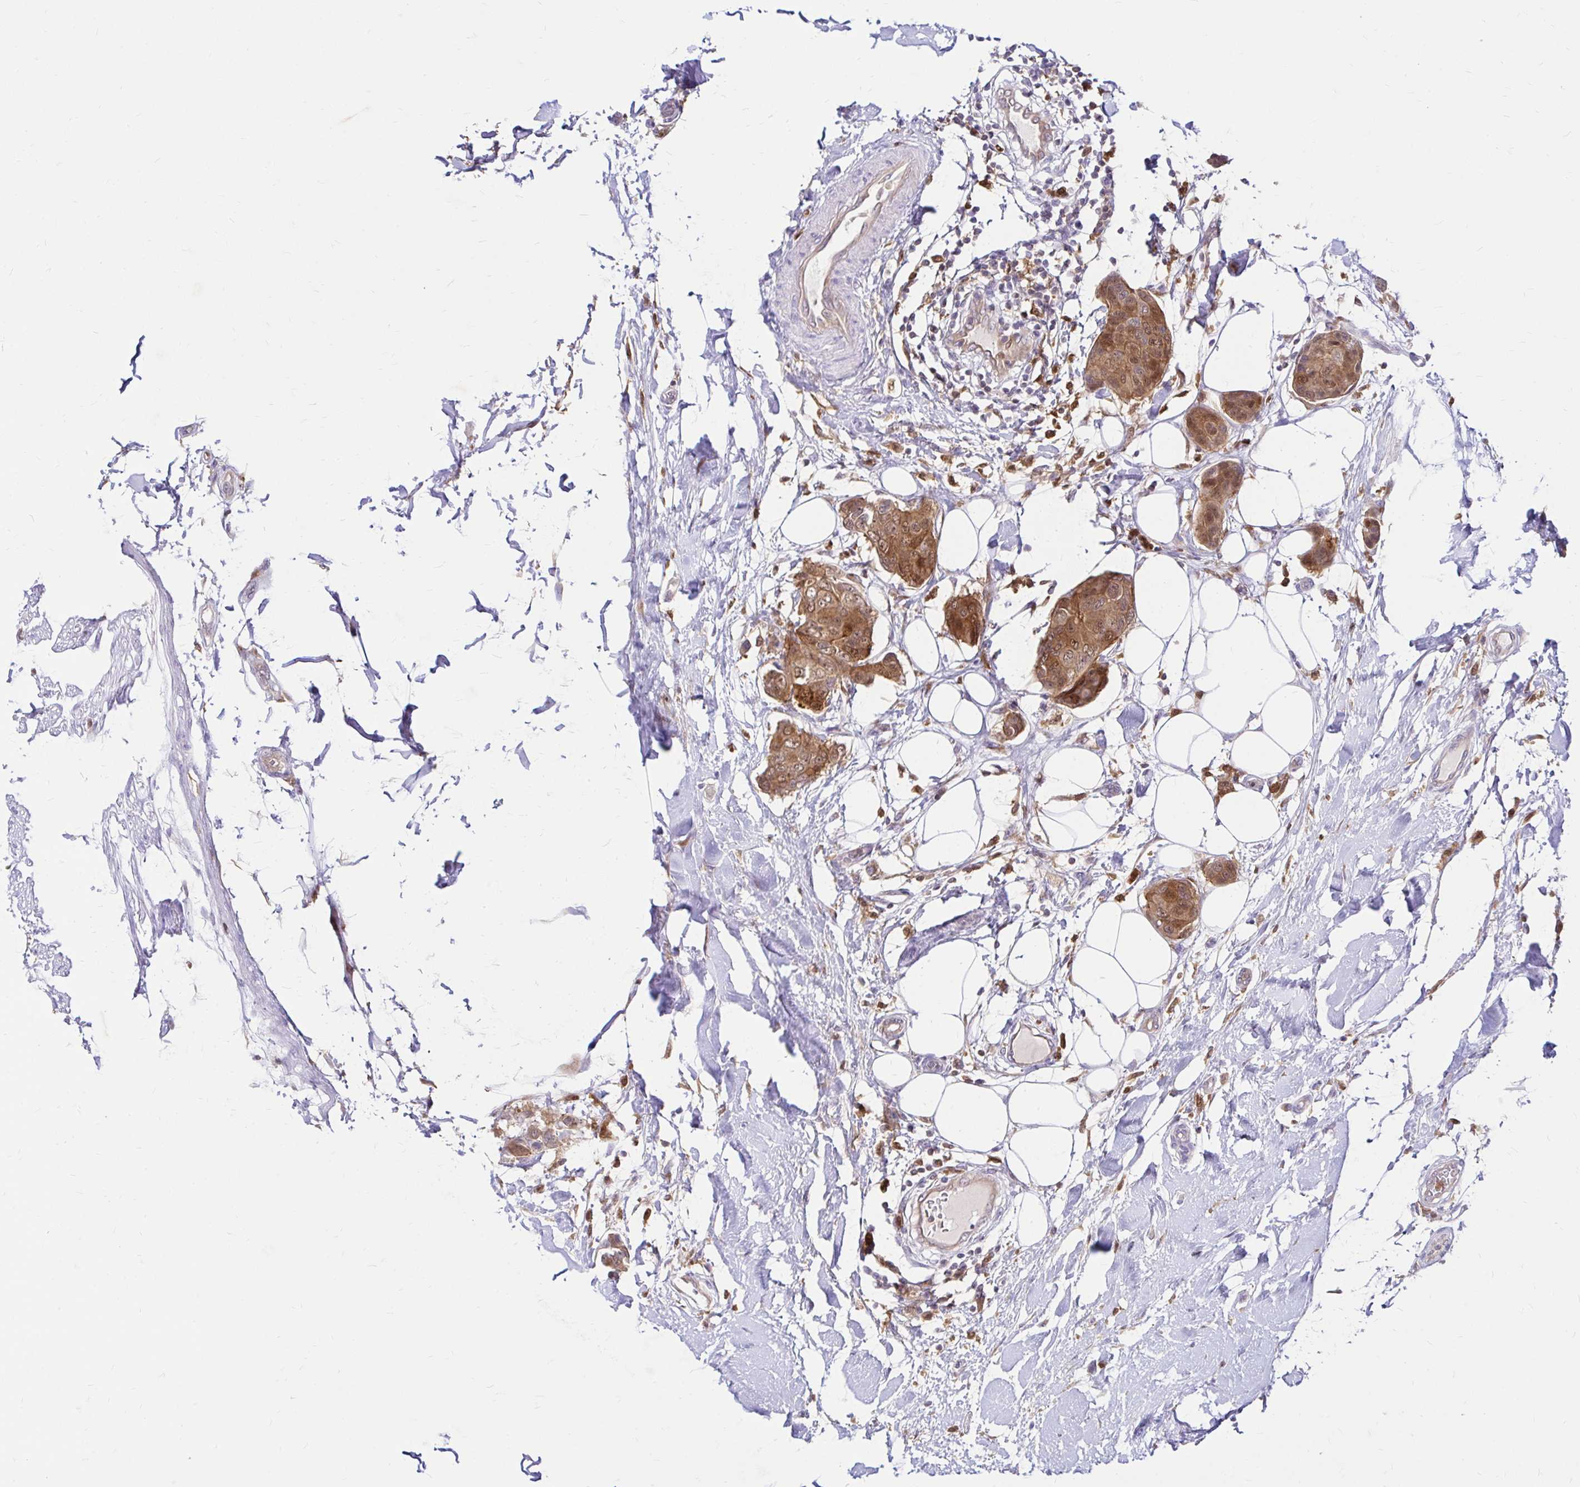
{"staining": {"intensity": "moderate", "quantity": ">75%", "location": "cytoplasmic/membranous,nuclear"}, "tissue": "breast cancer", "cell_type": "Tumor cells", "image_type": "cancer", "snomed": [{"axis": "morphology", "description": "Duct carcinoma"}, {"axis": "topography", "description": "Breast"}, {"axis": "topography", "description": "Lymph node"}], "caption": "Protein expression analysis of breast intraductal carcinoma shows moderate cytoplasmic/membranous and nuclear staining in about >75% of tumor cells. The protein of interest is stained brown, and the nuclei are stained in blue (DAB (3,3'-diaminobenzidine) IHC with brightfield microscopy, high magnification).", "gene": "PYCARD", "patient": {"sex": "female", "age": 80}}